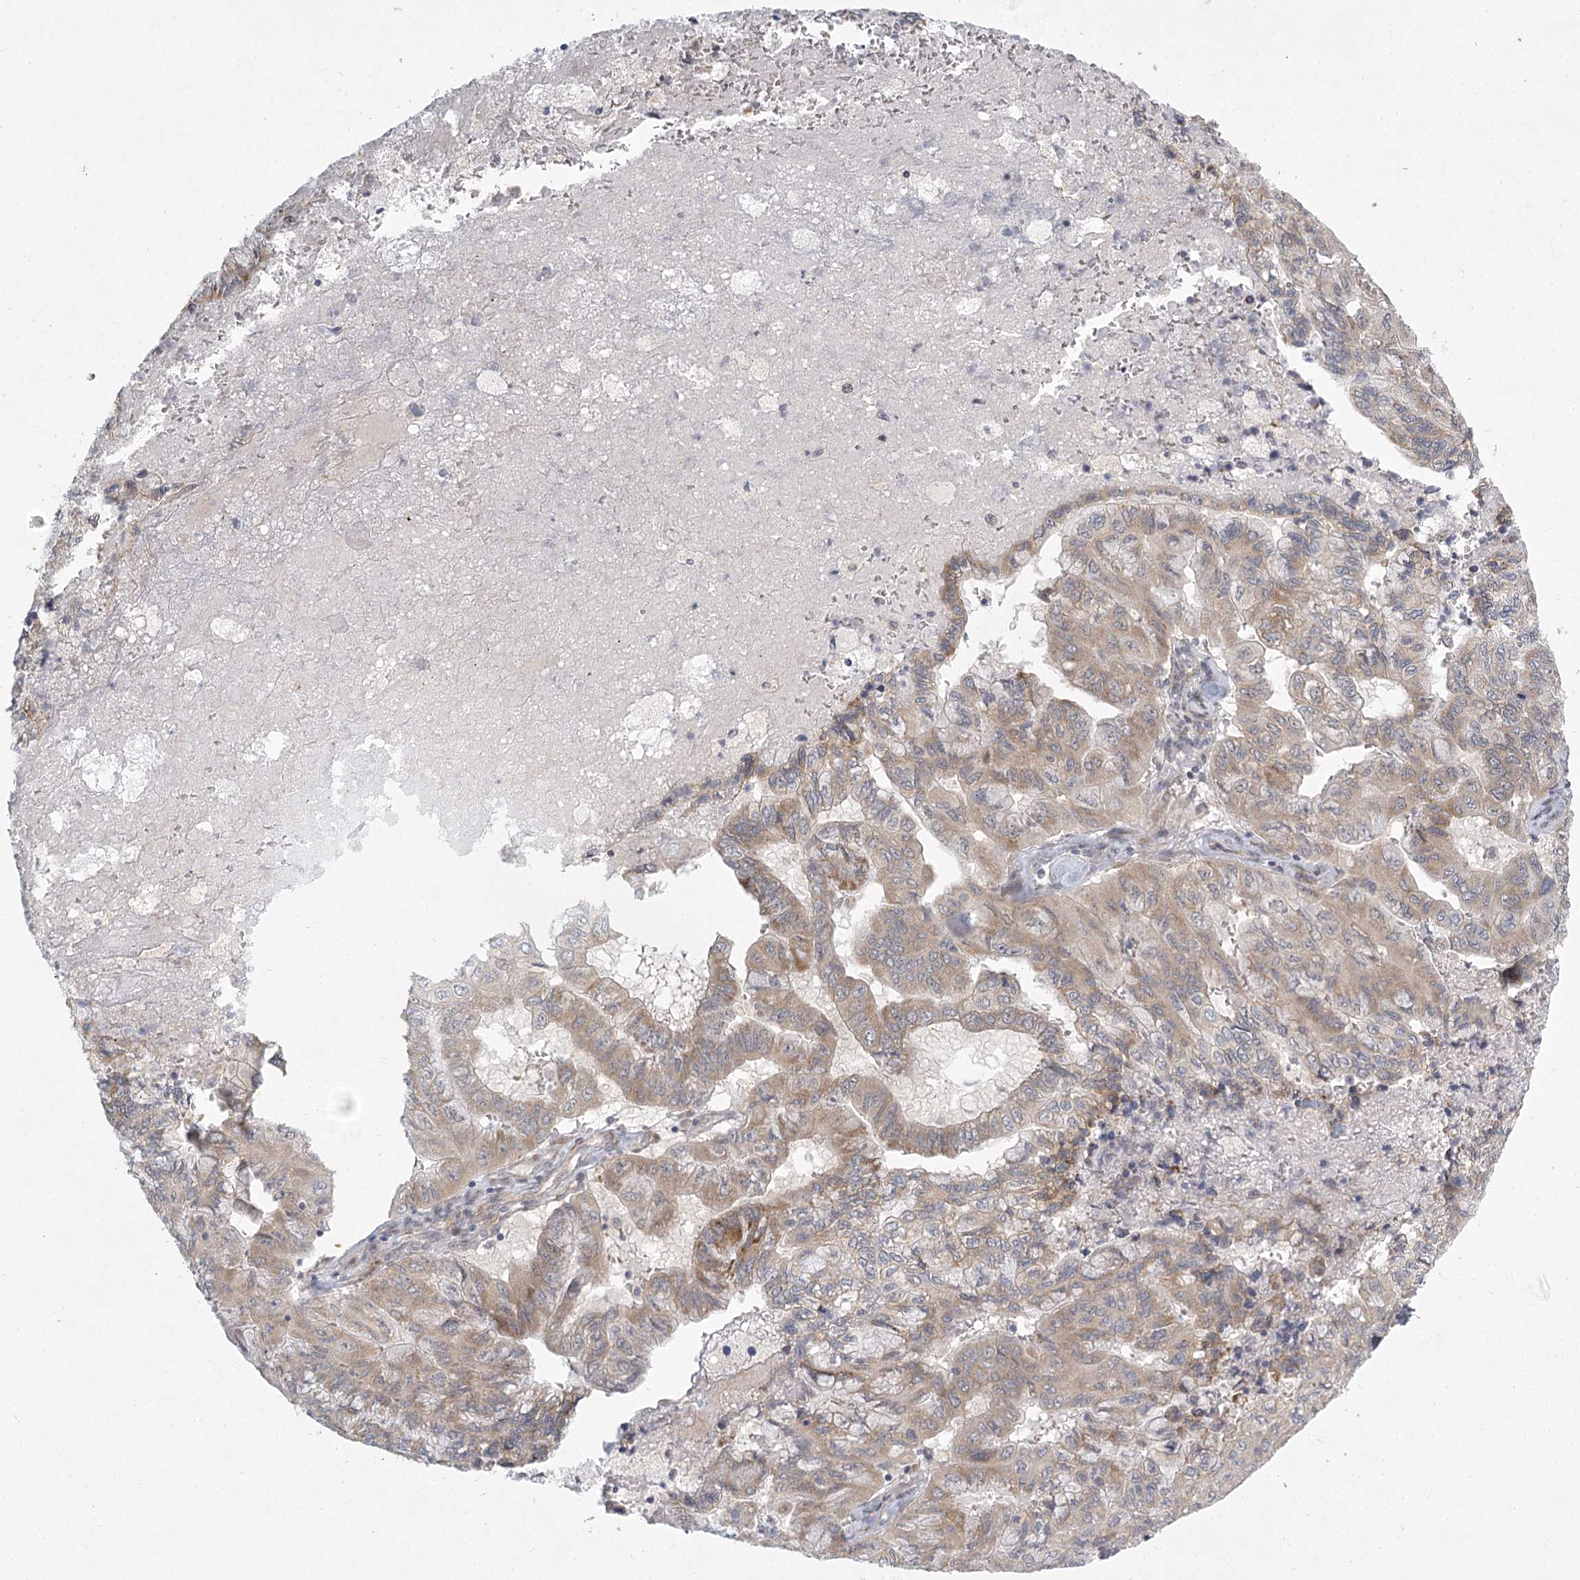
{"staining": {"intensity": "moderate", "quantity": ">75%", "location": "cytoplasmic/membranous"}, "tissue": "pancreatic cancer", "cell_type": "Tumor cells", "image_type": "cancer", "snomed": [{"axis": "morphology", "description": "Adenocarcinoma, NOS"}, {"axis": "topography", "description": "Pancreas"}], "caption": "Moderate cytoplasmic/membranous expression for a protein is identified in approximately >75% of tumor cells of adenocarcinoma (pancreatic) using immunohistochemistry.", "gene": "MEPE", "patient": {"sex": "male", "age": 51}}